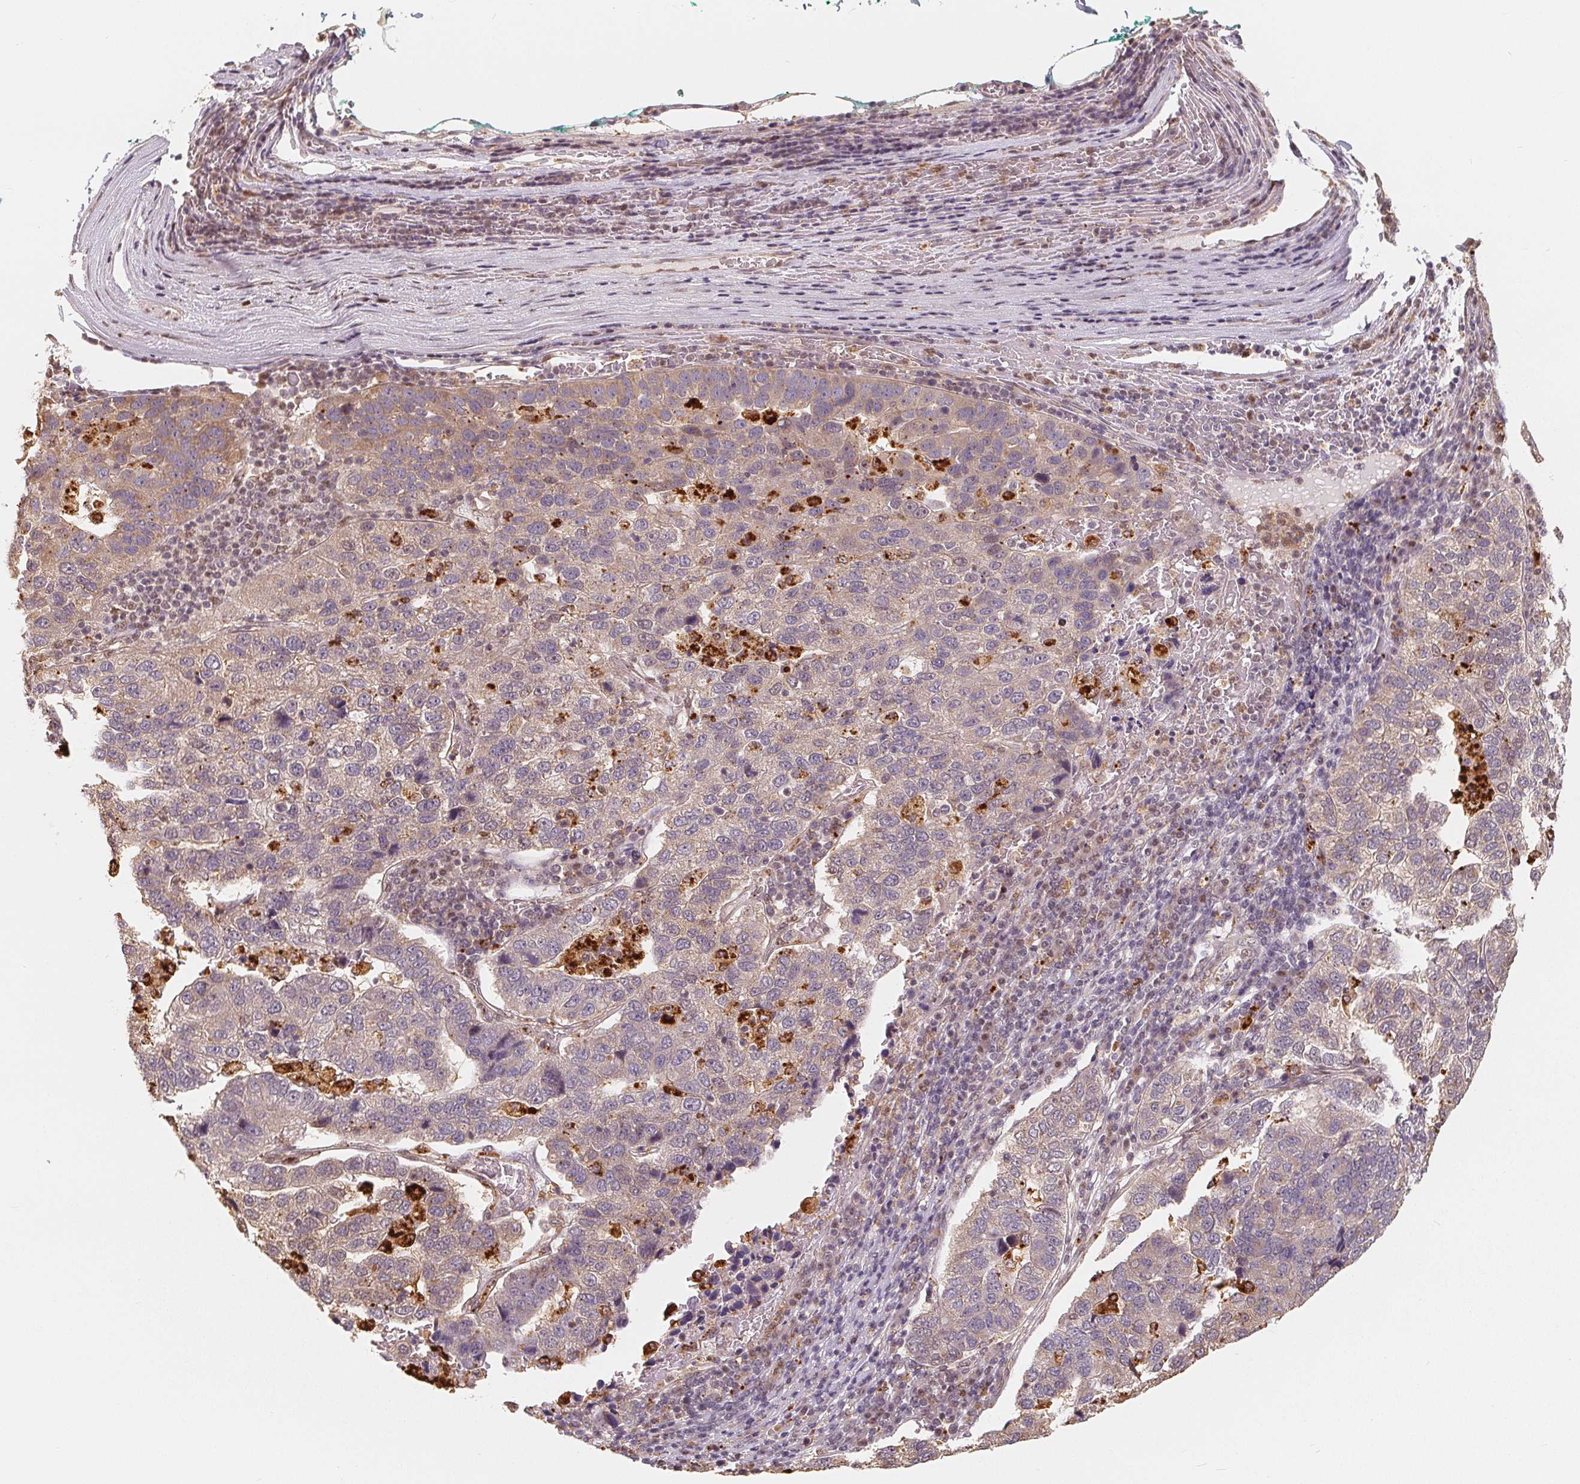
{"staining": {"intensity": "weak", "quantity": "<25%", "location": "cytoplasmic/membranous"}, "tissue": "pancreatic cancer", "cell_type": "Tumor cells", "image_type": "cancer", "snomed": [{"axis": "morphology", "description": "Adenocarcinoma, NOS"}, {"axis": "topography", "description": "Pancreas"}], "caption": "An image of pancreatic cancer stained for a protein displays no brown staining in tumor cells.", "gene": "GUSB", "patient": {"sex": "female", "age": 61}}